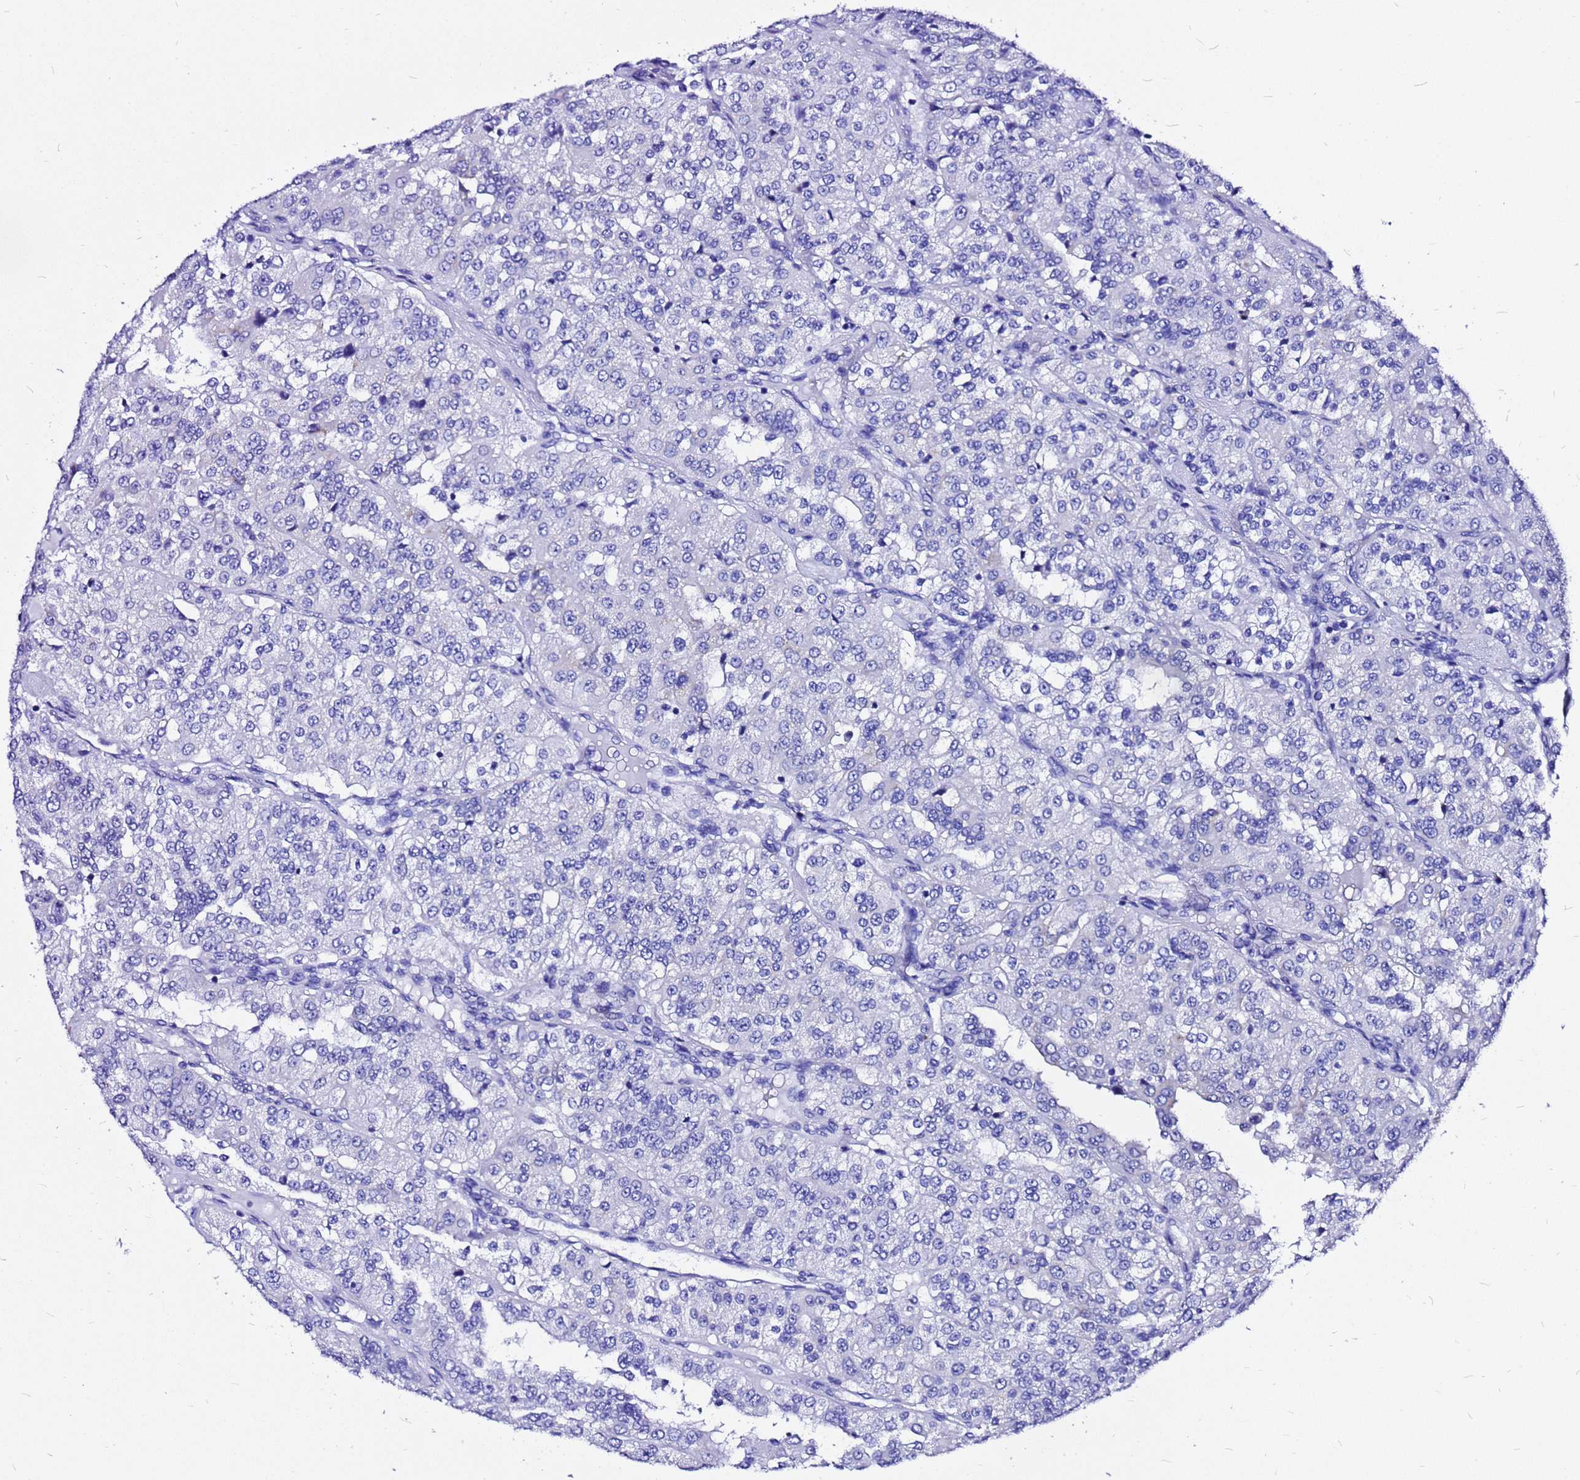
{"staining": {"intensity": "negative", "quantity": "none", "location": "none"}, "tissue": "renal cancer", "cell_type": "Tumor cells", "image_type": "cancer", "snomed": [{"axis": "morphology", "description": "Adenocarcinoma, NOS"}, {"axis": "topography", "description": "Kidney"}], "caption": "High power microscopy micrograph of an immunohistochemistry histopathology image of adenocarcinoma (renal), revealing no significant staining in tumor cells.", "gene": "HERC4", "patient": {"sex": "female", "age": 63}}